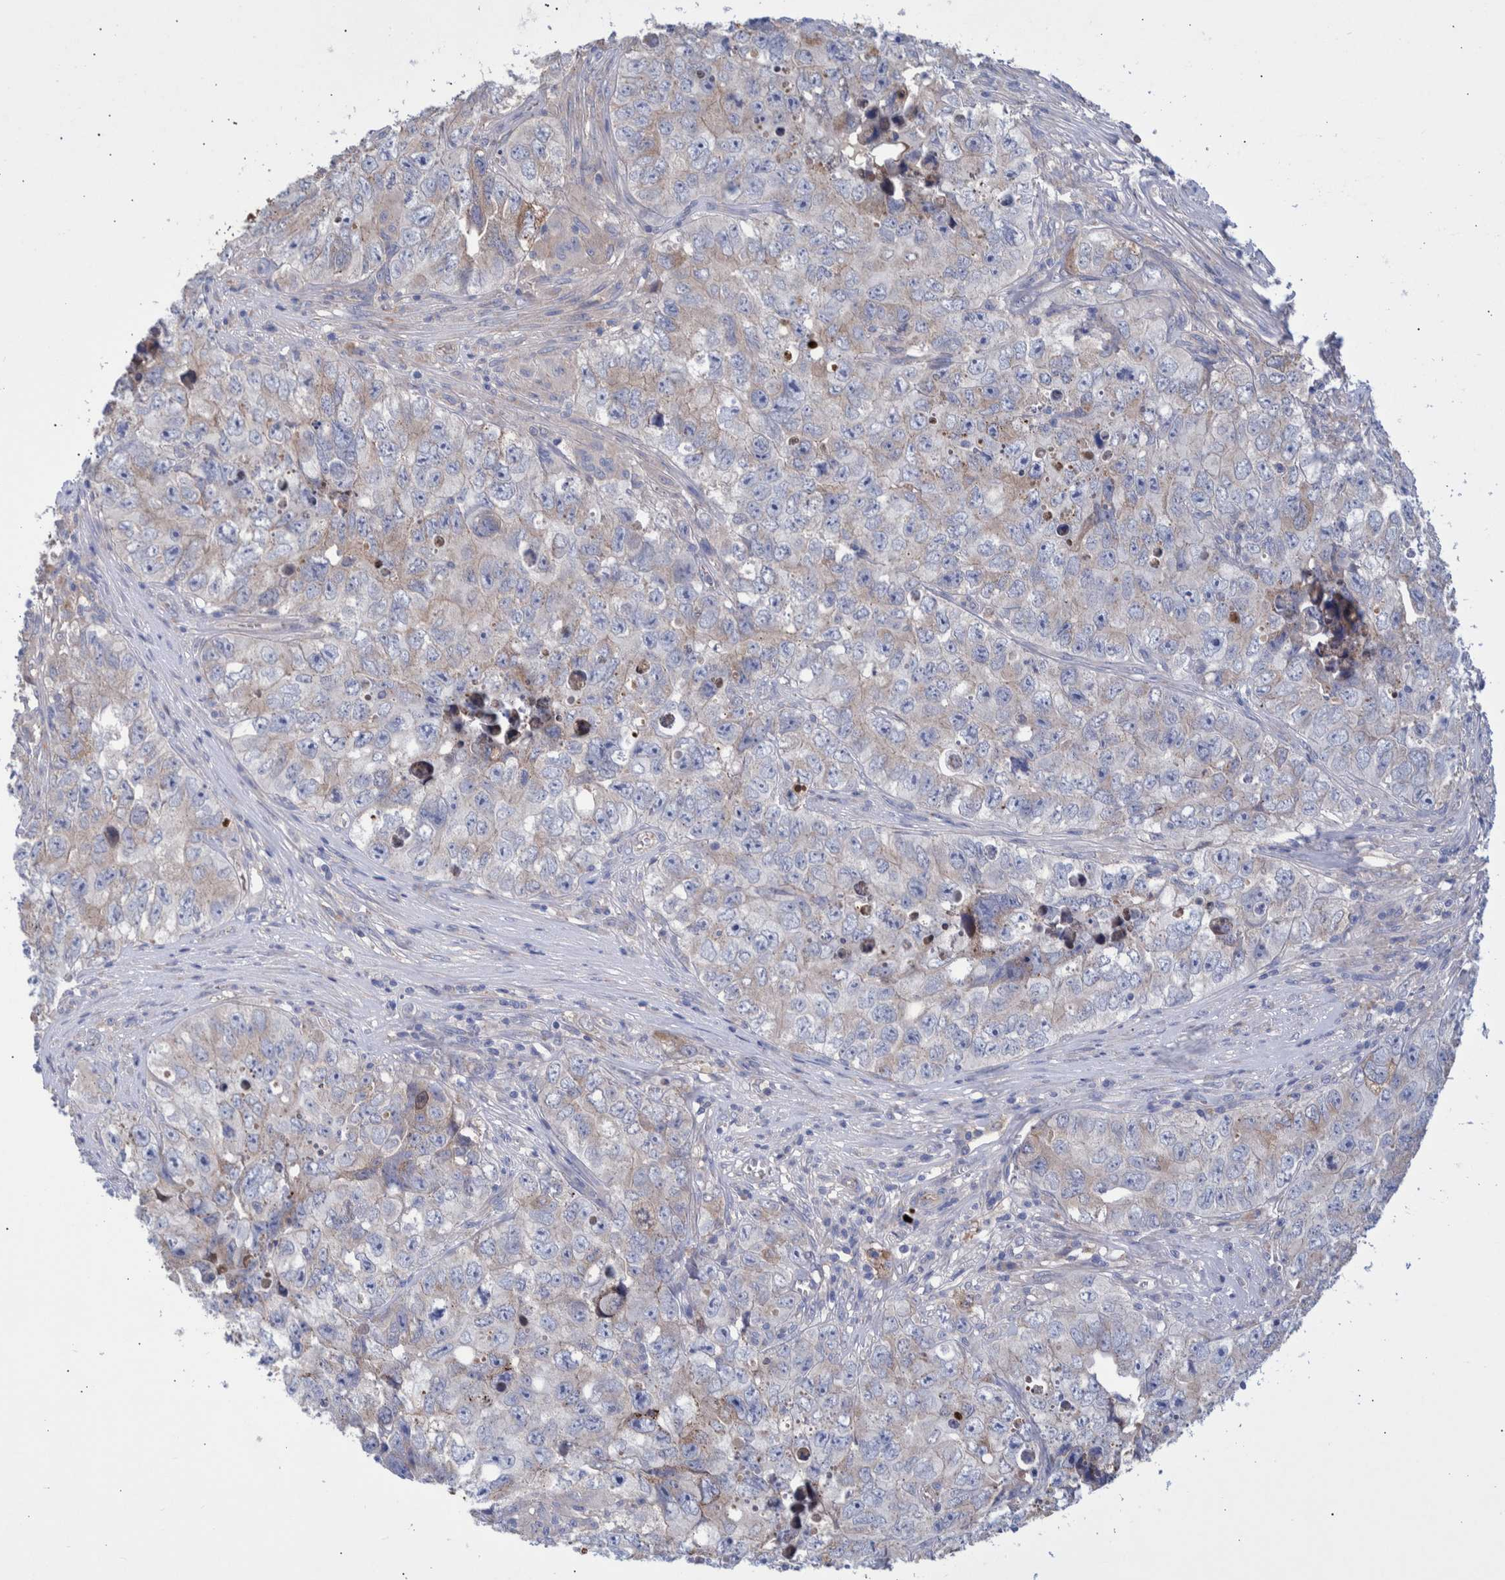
{"staining": {"intensity": "negative", "quantity": "none", "location": "none"}, "tissue": "testis cancer", "cell_type": "Tumor cells", "image_type": "cancer", "snomed": [{"axis": "morphology", "description": "Seminoma, NOS"}, {"axis": "morphology", "description": "Carcinoma, Embryonal, NOS"}, {"axis": "topography", "description": "Testis"}], "caption": "Immunohistochemistry photomicrograph of human testis cancer stained for a protein (brown), which shows no expression in tumor cells.", "gene": "DLL4", "patient": {"sex": "male", "age": 43}}